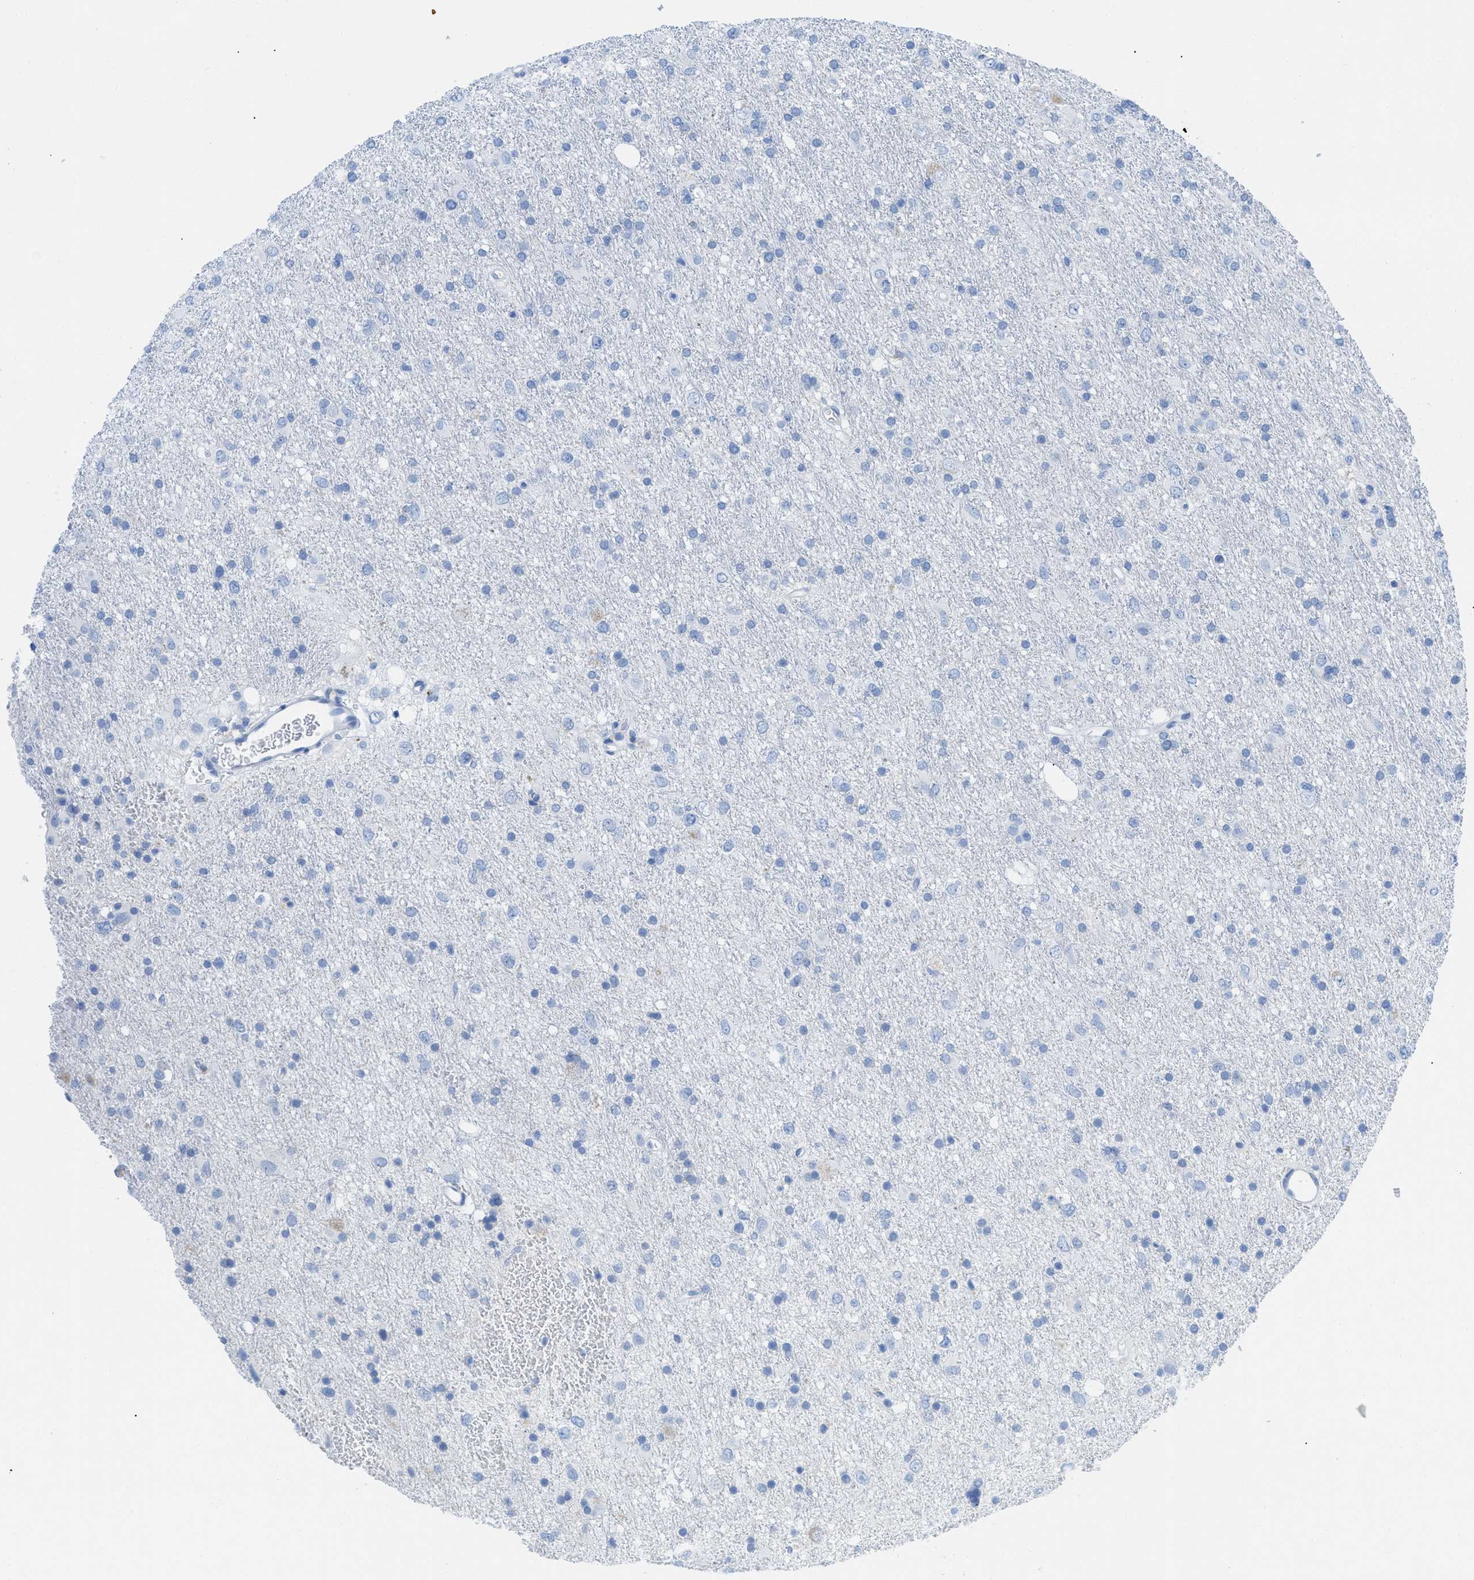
{"staining": {"intensity": "negative", "quantity": "none", "location": "none"}, "tissue": "glioma", "cell_type": "Tumor cells", "image_type": "cancer", "snomed": [{"axis": "morphology", "description": "Glioma, malignant, Low grade"}, {"axis": "topography", "description": "Brain"}], "caption": "The image displays no staining of tumor cells in malignant glioma (low-grade).", "gene": "TCL1A", "patient": {"sex": "male", "age": 77}}